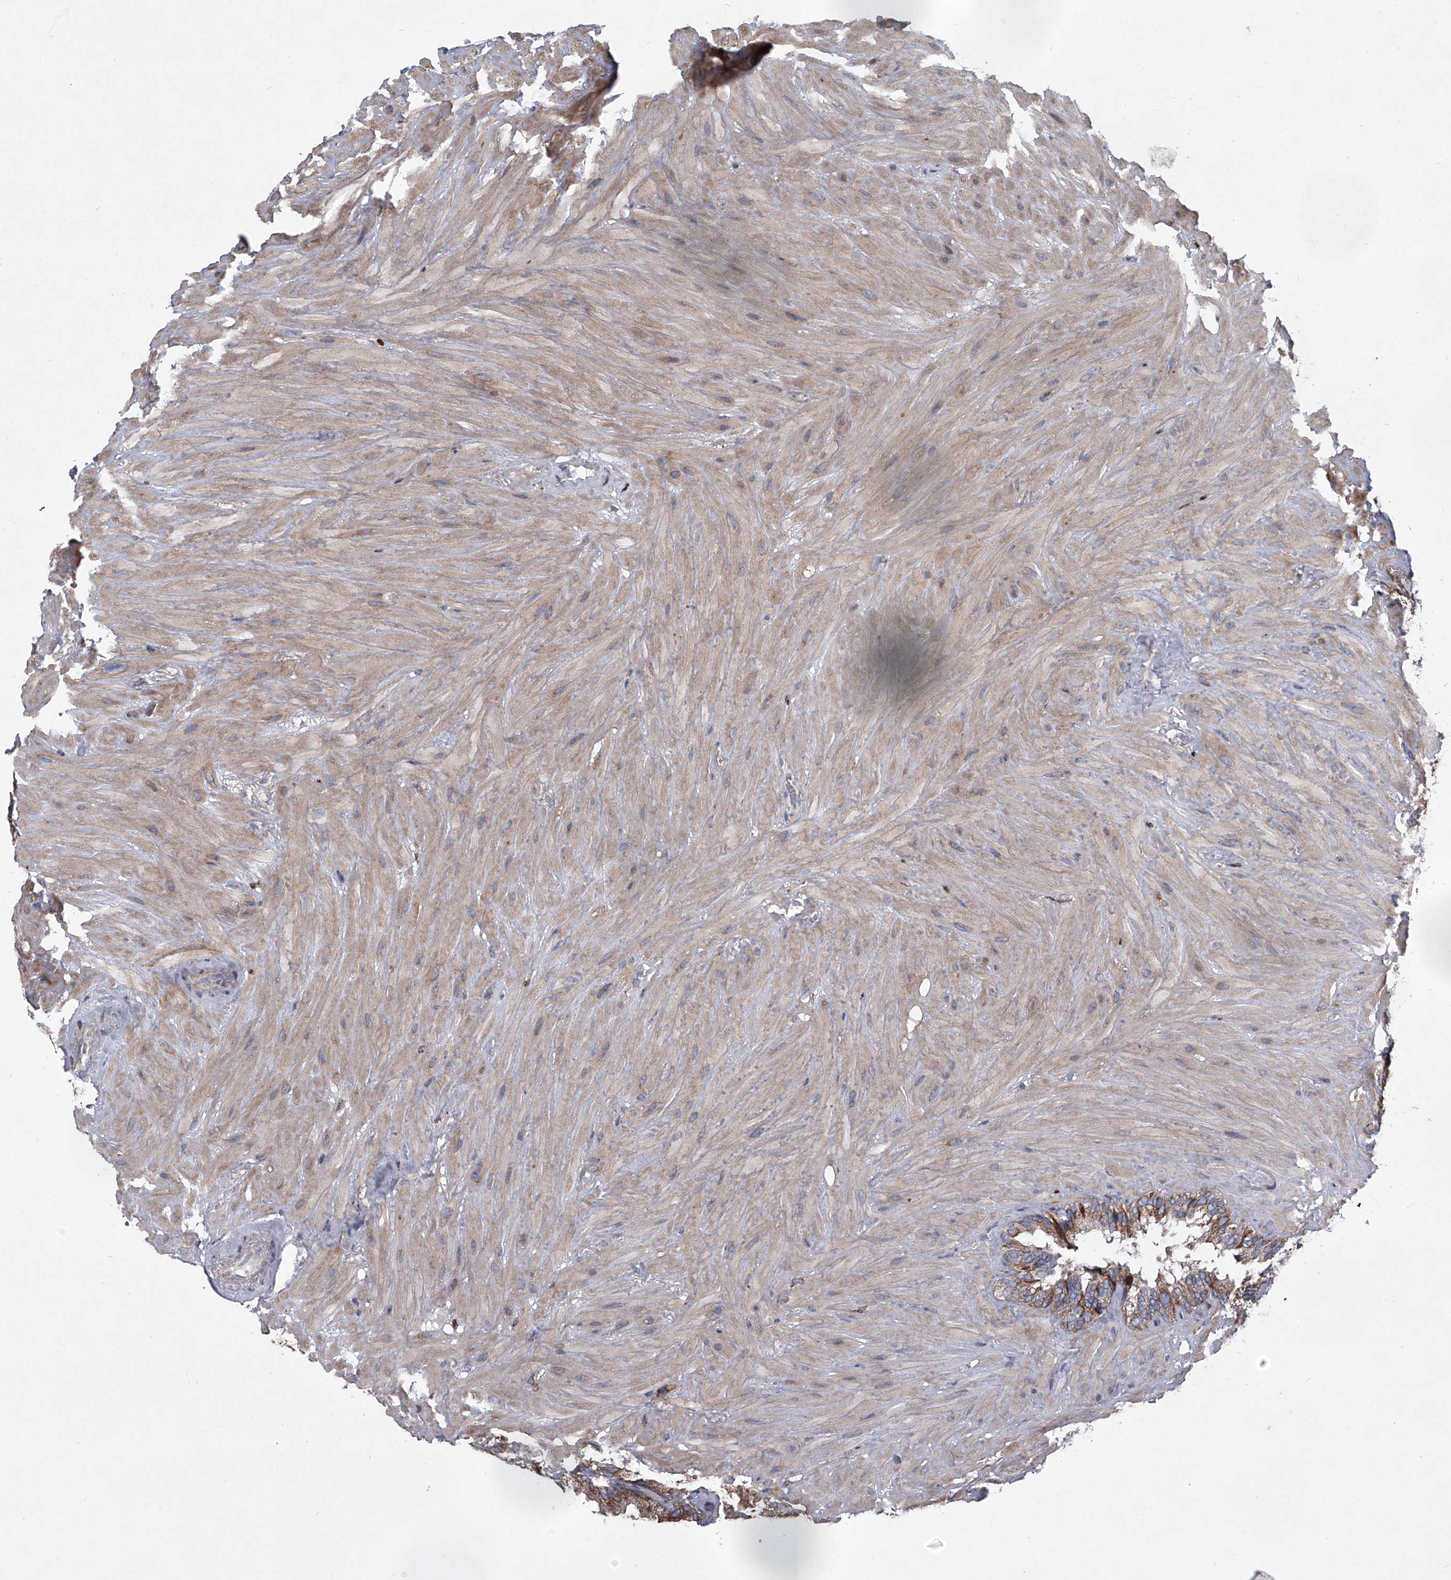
{"staining": {"intensity": "moderate", "quantity": ">75%", "location": "cytoplasmic/membranous"}, "tissue": "seminal vesicle", "cell_type": "Glandular cells", "image_type": "normal", "snomed": [{"axis": "morphology", "description": "Normal tissue, NOS"}, {"axis": "topography", "description": "Prostate"}, {"axis": "topography", "description": "Seminal veicle"}], "caption": "Immunohistochemistry of benign seminal vesicle exhibits medium levels of moderate cytoplasmic/membranous expression in about >75% of glandular cells.", "gene": "STRADA", "patient": {"sex": "male", "age": 68}}